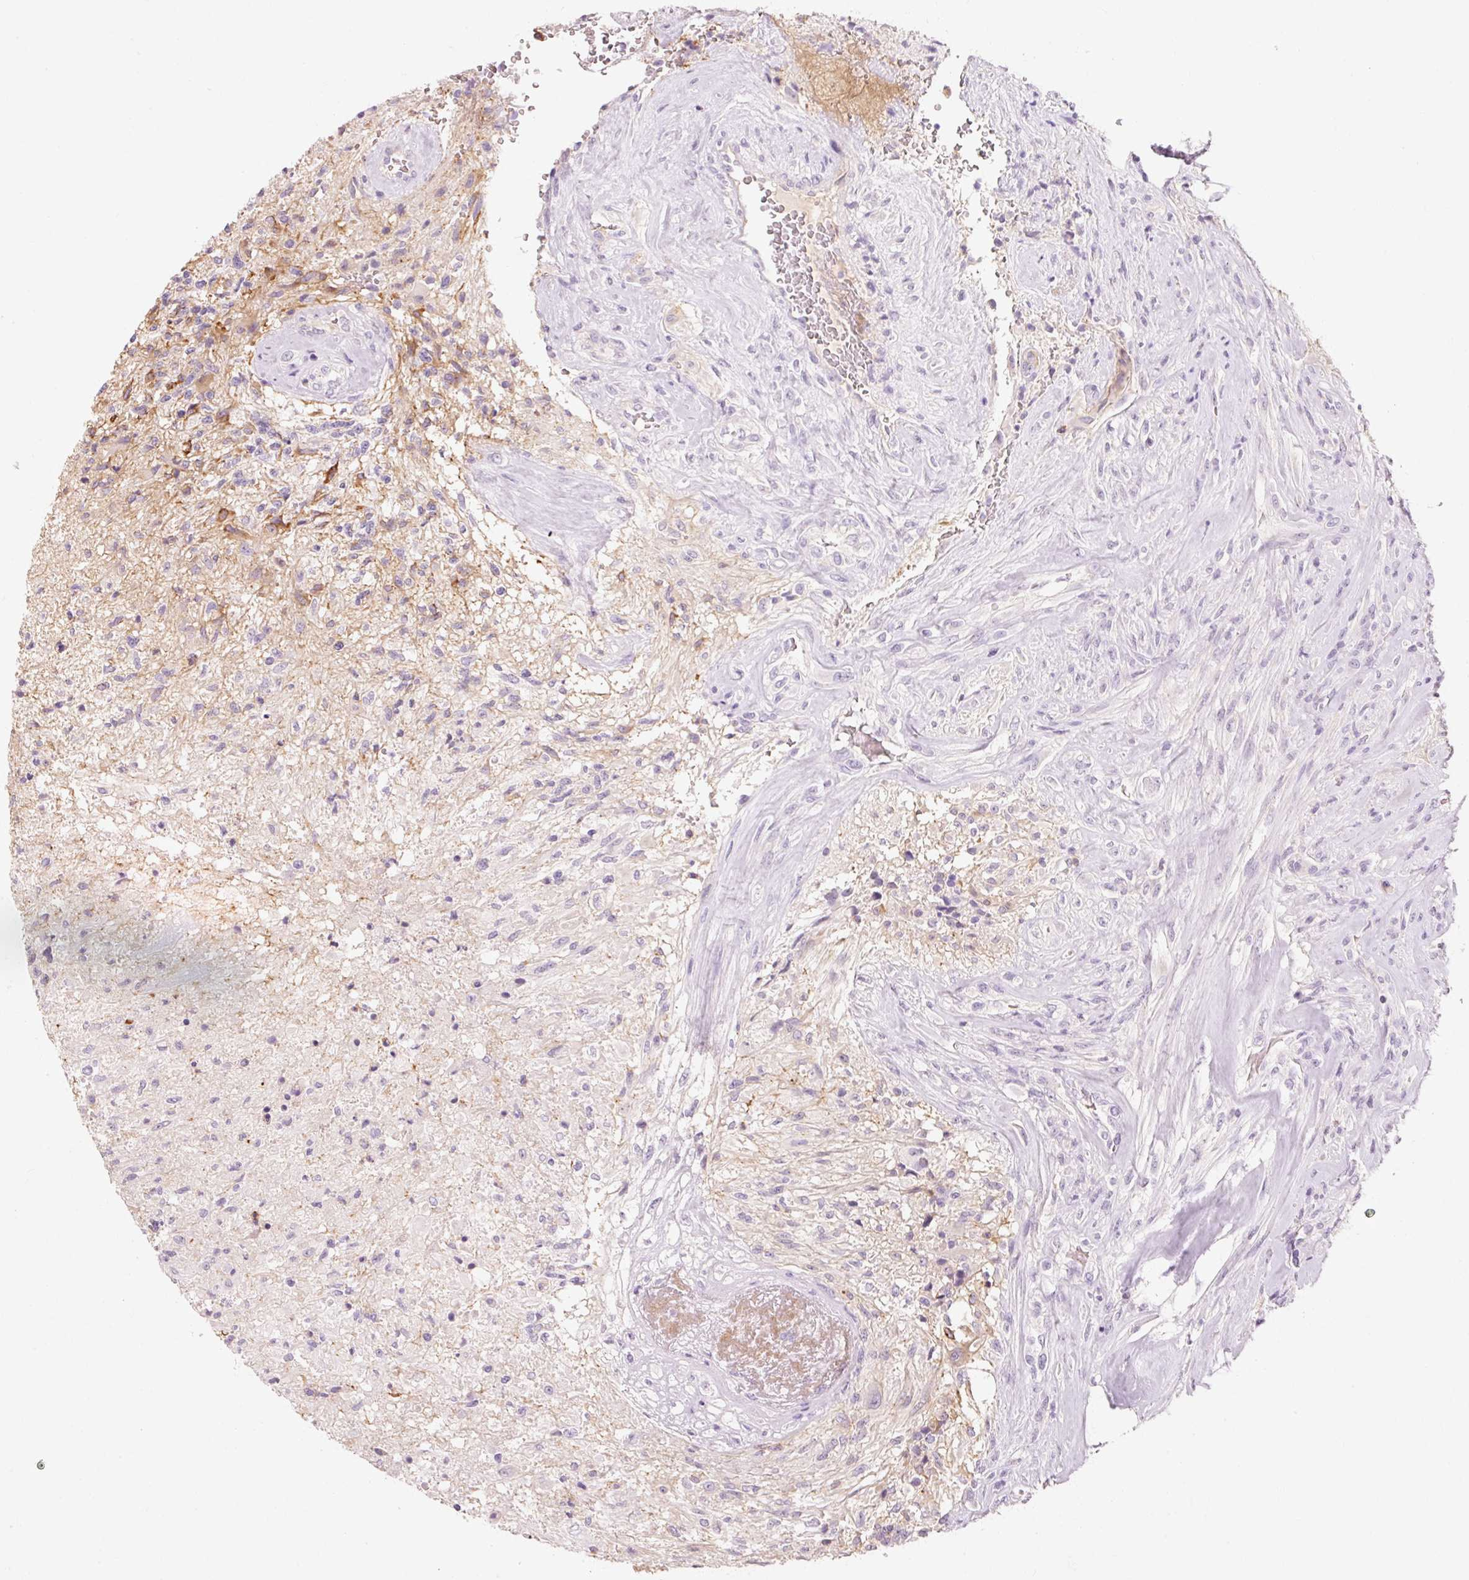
{"staining": {"intensity": "weak", "quantity": "<25%", "location": "cytoplasmic/membranous"}, "tissue": "glioma", "cell_type": "Tumor cells", "image_type": "cancer", "snomed": [{"axis": "morphology", "description": "Glioma, malignant, High grade"}, {"axis": "topography", "description": "Brain"}], "caption": "Immunohistochemistry photomicrograph of glioma stained for a protein (brown), which demonstrates no positivity in tumor cells.", "gene": "OR8K1", "patient": {"sex": "male", "age": 56}}